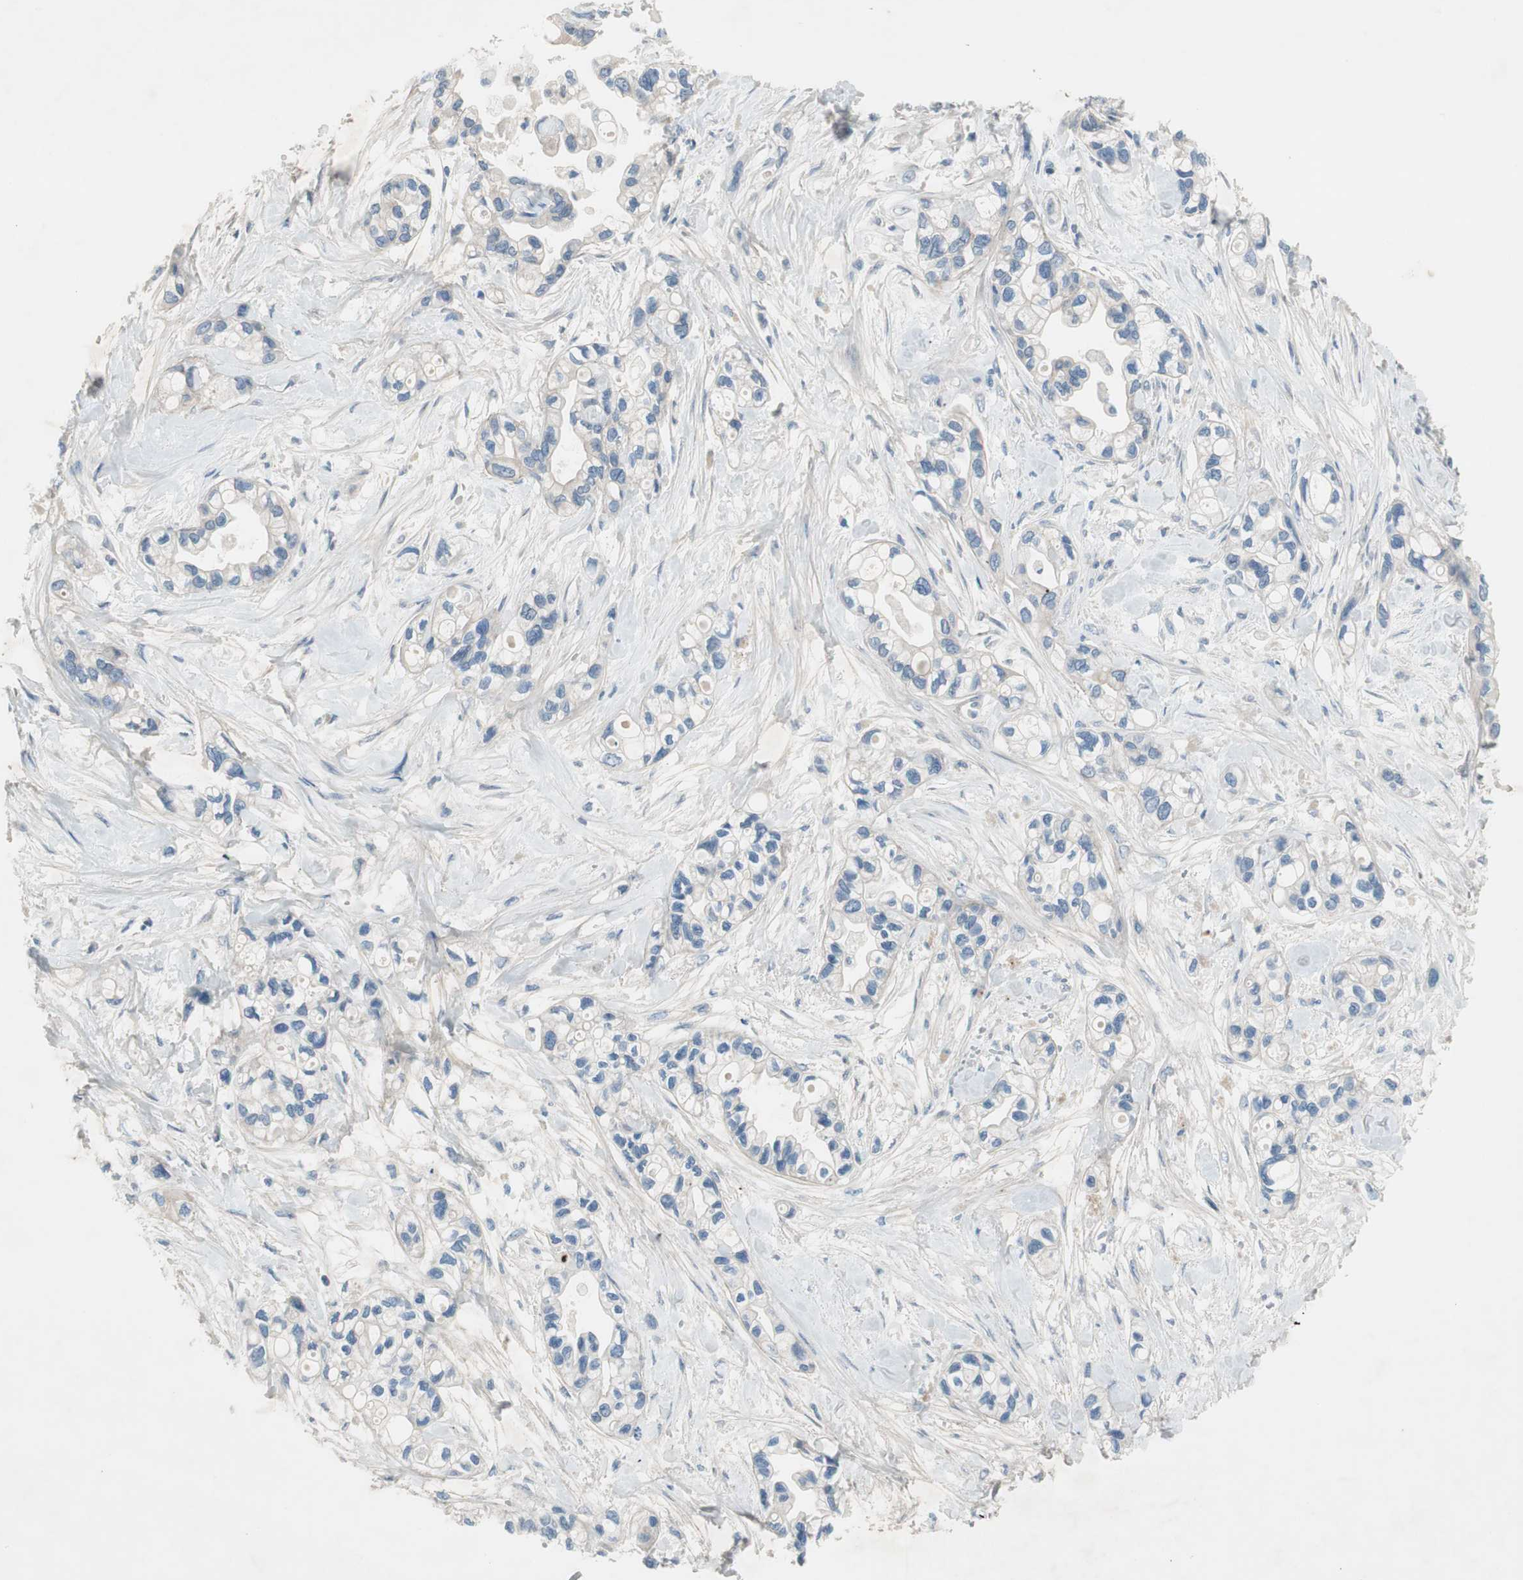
{"staining": {"intensity": "weak", "quantity": "25%-75%", "location": "cytoplasmic/membranous"}, "tissue": "pancreatic cancer", "cell_type": "Tumor cells", "image_type": "cancer", "snomed": [{"axis": "morphology", "description": "Adenocarcinoma, NOS"}, {"axis": "topography", "description": "Pancreas"}], "caption": "DAB immunohistochemical staining of human pancreatic cancer shows weak cytoplasmic/membranous protein positivity in about 25%-75% of tumor cells.", "gene": "PRRG4", "patient": {"sex": "female", "age": 77}}